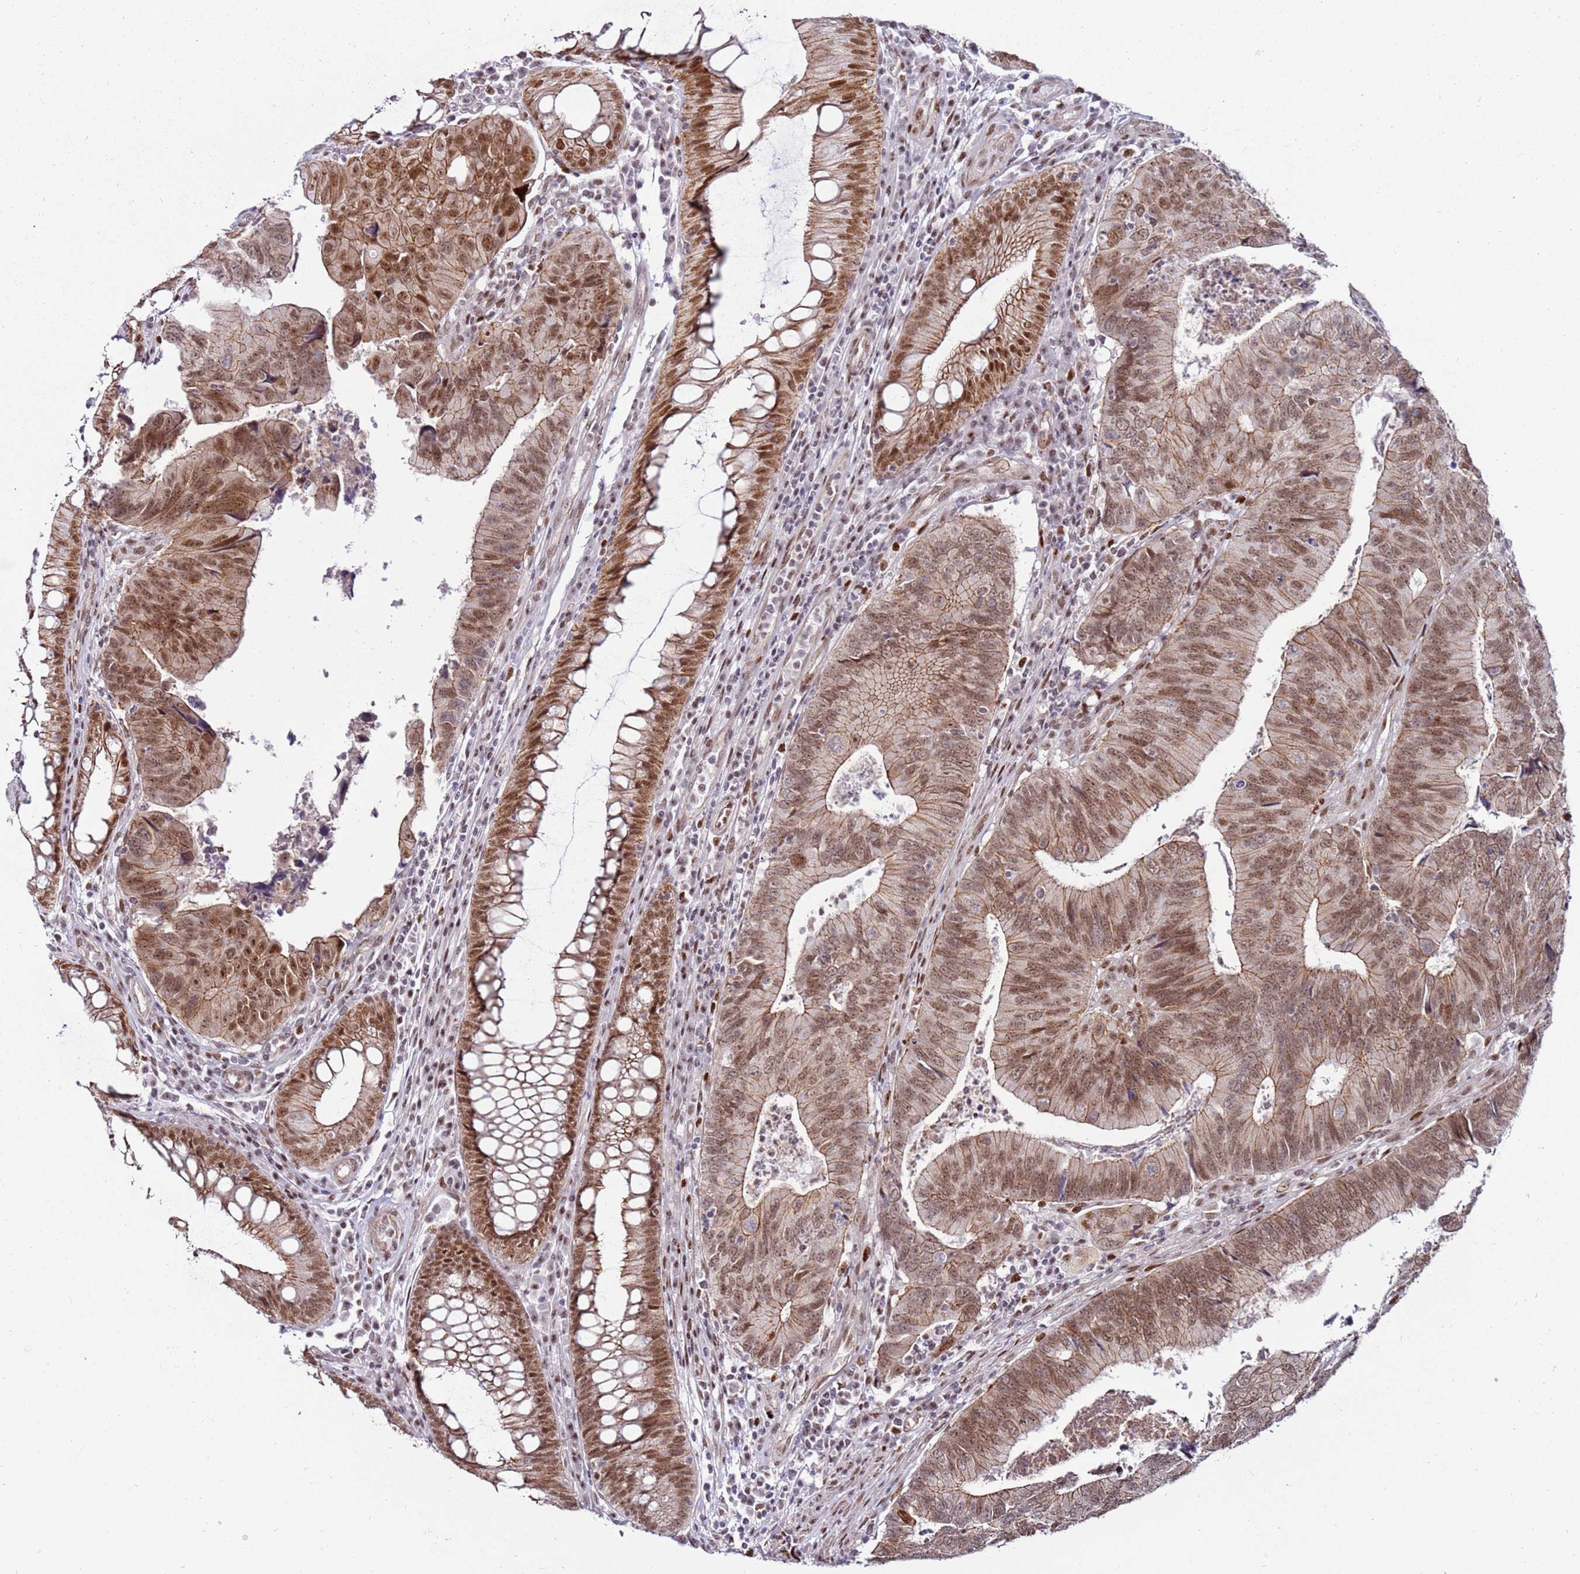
{"staining": {"intensity": "moderate", "quantity": ">75%", "location": "cytoplasmic/membranous,nuclear"}, "tissue": "colorectal cancer", "cell_type": "Tumor cells", "image_type": "cancer", "snomed": [{"axis": "morphology", "description": "Adenocarcinoma, NOS"}, {"axis": "topography", "description": "Colon"}], "caption": "Immunohistochemical staining of colorectal cancer (adenocarcinoma) reveals medium levels of moderate cytoplasmic/membranous and nuclear staining in approximately >75% of tumor cells.", "gene": "KPNA4", "patient": {"sex": "female", "age": 67}}